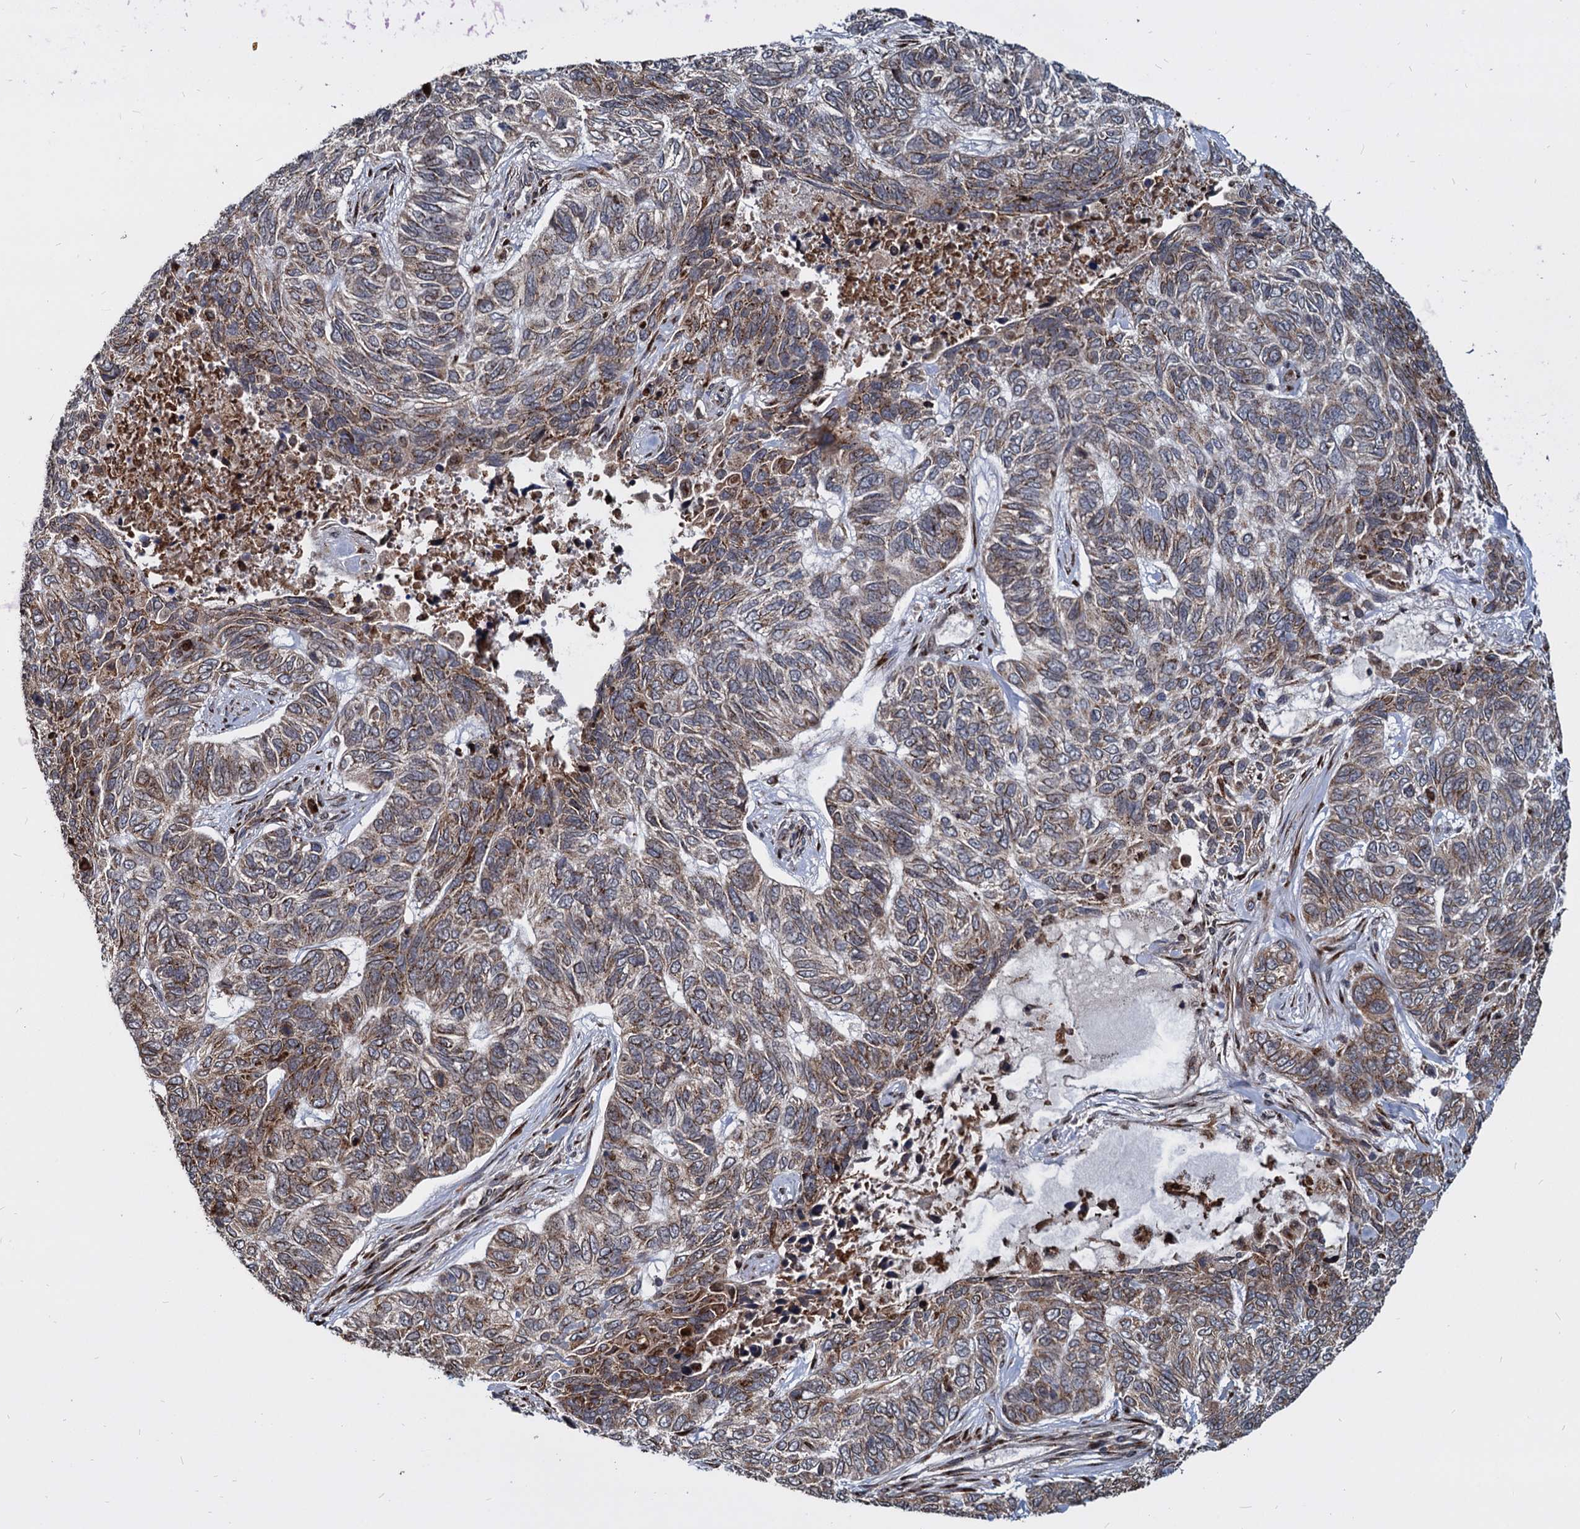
{"staining": {"intensity": "moderate", "quantity": ">75%", "location": "cytoplasmic/membranous"}, "tissue": "skin cancer", "cell_type": "Tumor cells", "image_type": "cancer", "snomed": [{"axis": "morphology", "description": "Basal cell carcinoma"}, {"axis": "topography", "description": "Skin"}], "caption": "A brown stain highlights moderate cytoplasmic/membranous staining of a protein in skin cancer tumor cells.", "gene": "SAAL1", "patient": {"sex": "female", "age": 65}}